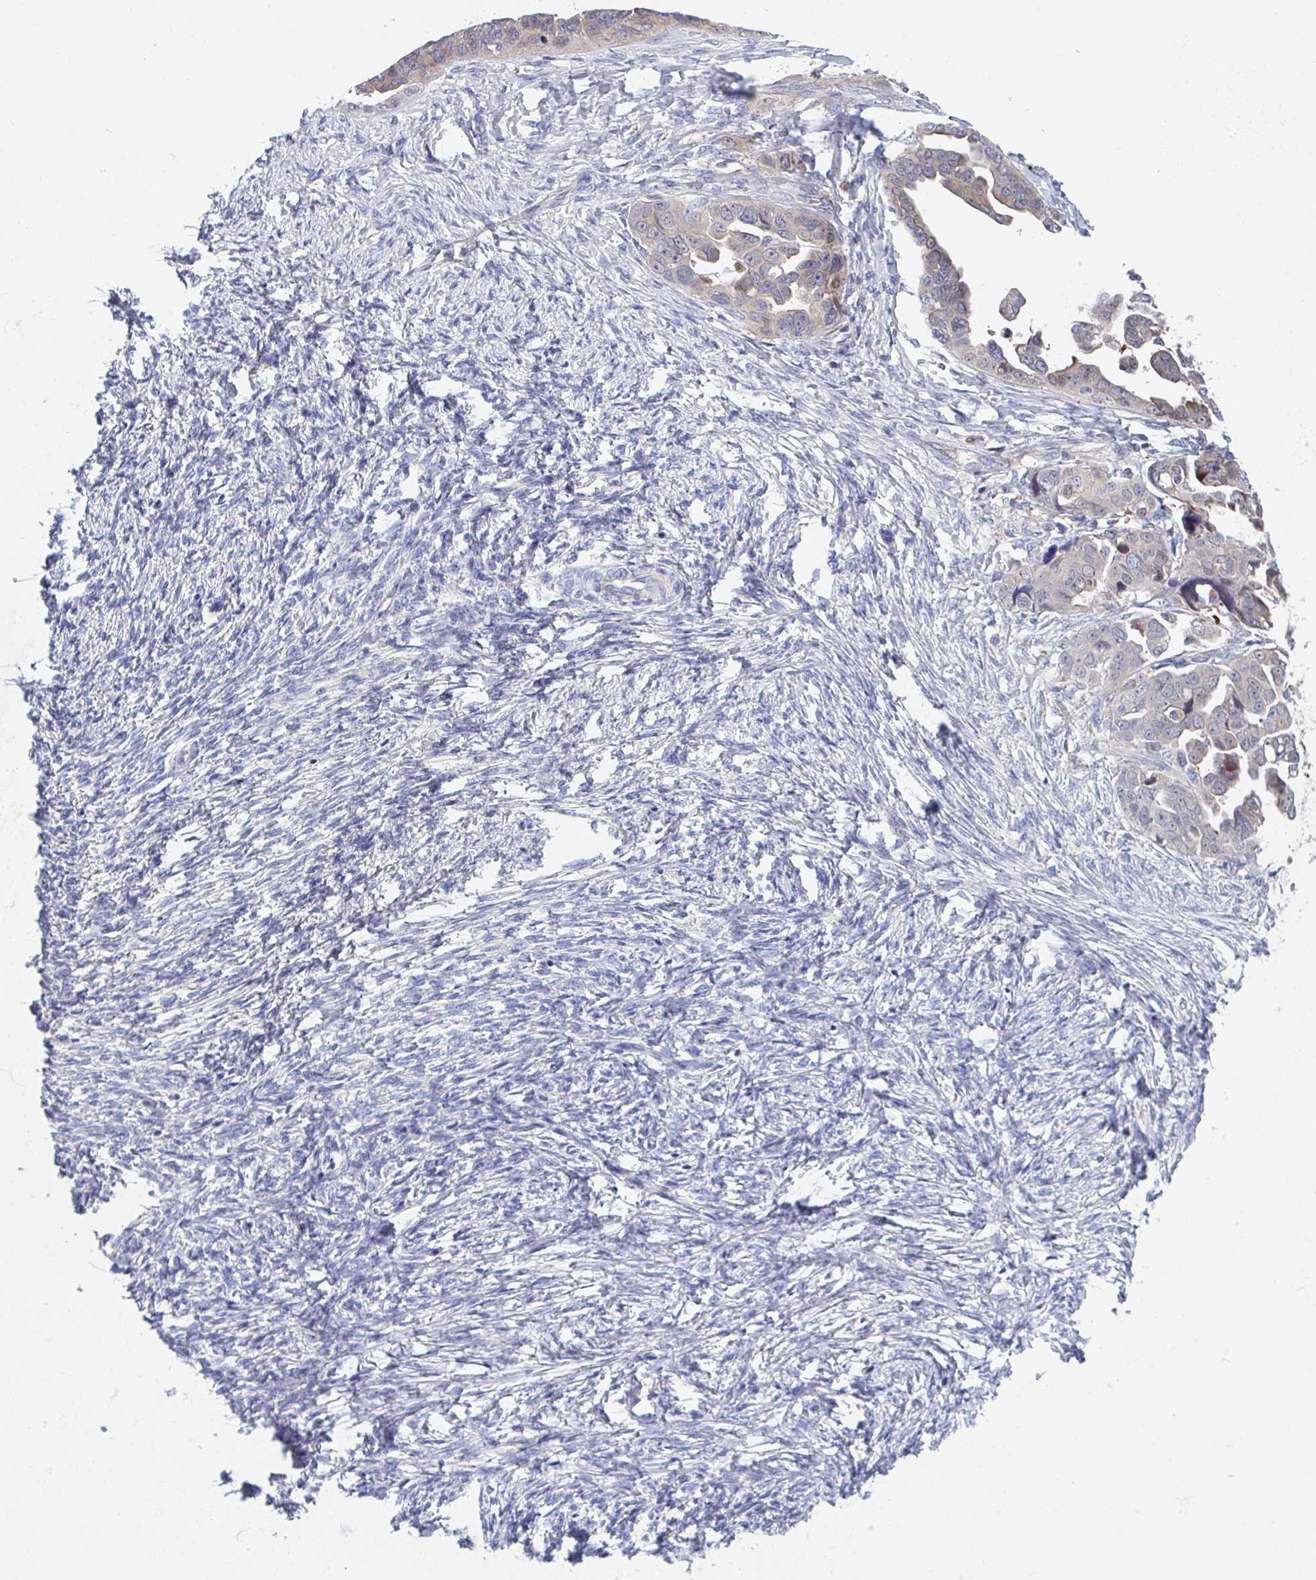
{"staining": {"intensity": "weak", "quantity": "<25%", "location": "cytoplasmic/membranous"}, "tissue": "ovarian cancer", "cell_type": "Tumor cells", "image_type": "cancer", "snomed": [{"axis": "morphology", "description": "Cystadenocarcinoma, serous, NOS"}, {"axis": "topography", "description": "Ovary"}], "caption": "The photomicrograph displays no staining of tumor cells in ovarian cancer (serous cystadenocarcinoma).", "gene": "P2RX3", "patient": {"sex": "female", "age": 59}}